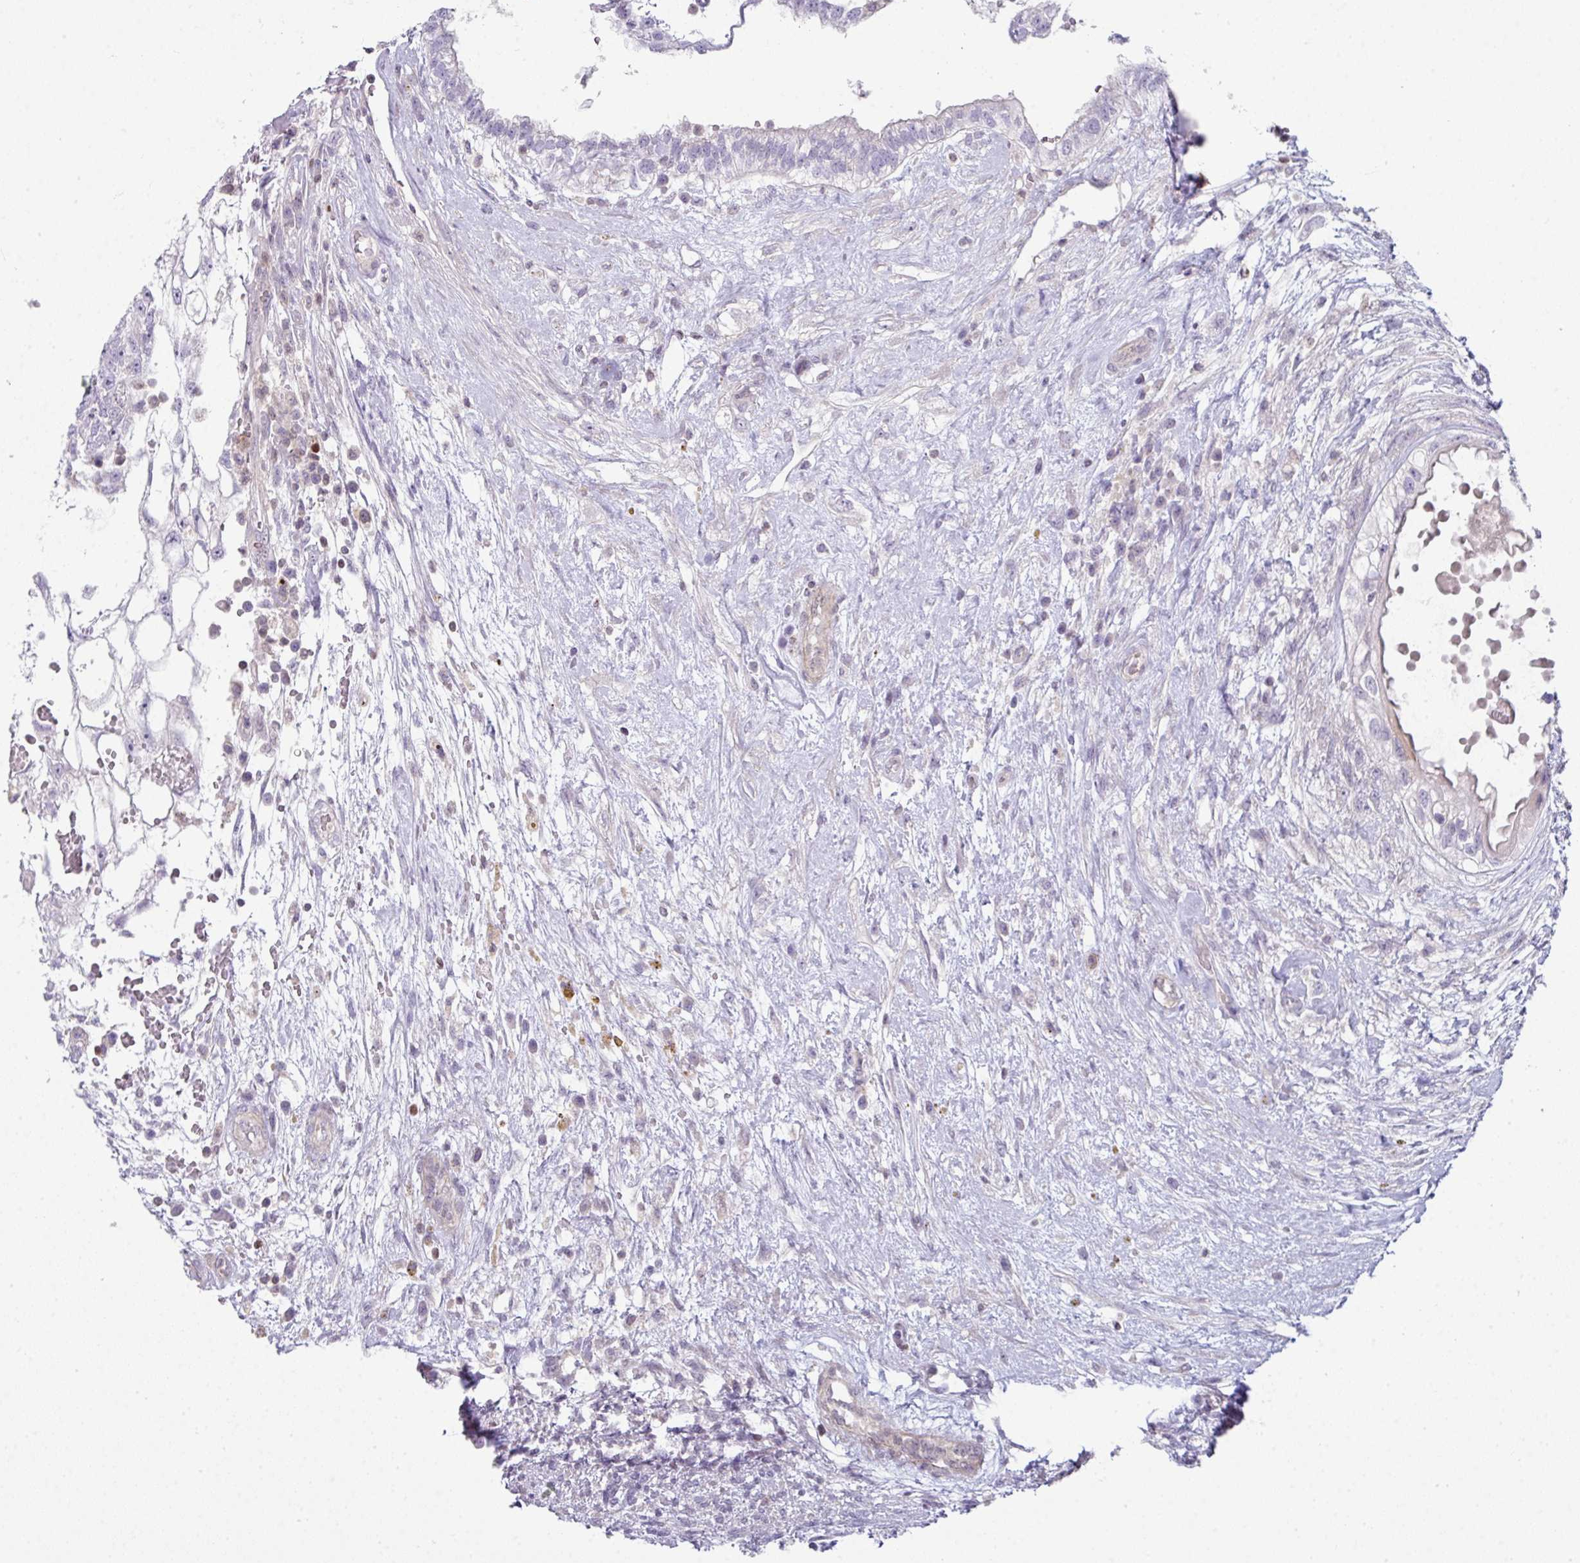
{"staining": {"intensity": "negative", "quantity": "none", "location": "none"}, "tissue": "testis cancer", "cell_type": "Tumor cells", "image_type": "cancer", "snomed": [{"axis": "morphology", "description": "Normal tissue, NOS"}, {"axis": "morphology", "description": "Carcinoma, Embryonal, NOS"}, {"axis": "topography", "description": "Testis"}], "caption": "This is an immunohistochemistry photomicrograph of testis embryonal carcinoma. There is no positivity in tumor cells.", "gene": "STAT5A", "patient": {"sex": "male", "age": 32}}